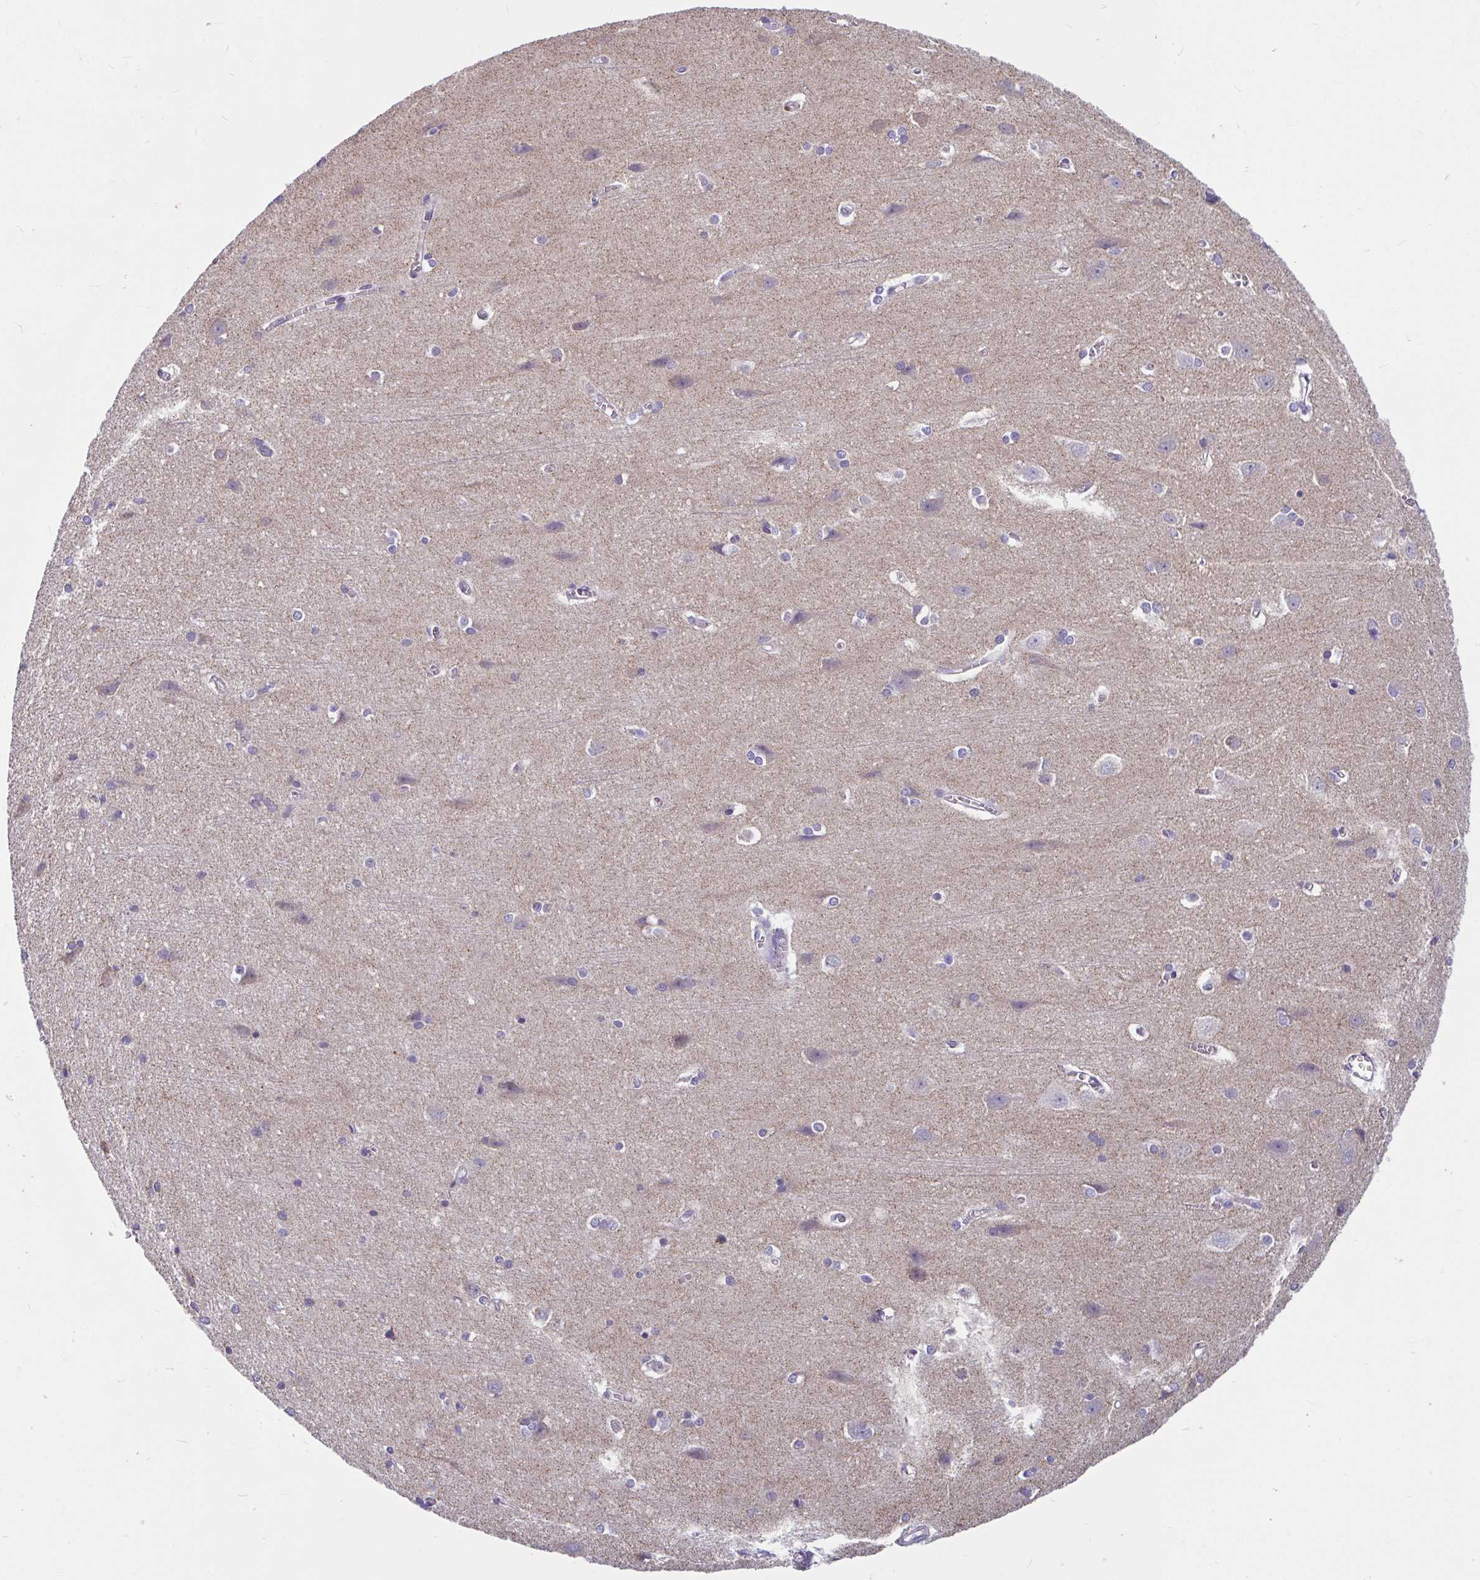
{"staining": {"intensity": "weak", "quantity": "25%-75%", "location": "cytoplasmic/membranous"}, "tissue": "cerebral cortex", "cell_type": "Endothelial cells", "image_type": "normal", "snomed": [{"axis": "morphology", "description": "Normal tissue, NOS"}, {"axis": "topography", "description": "Cerebral cortex"}], "caption": "Endothelial cells demonstrate low levels of weak cytoplasmic/membranous expression in about 25%-75% of cells in benign cerebral cortex.", "gene": "OR13A1", "patient": {"sex": "male", "age": 37}}